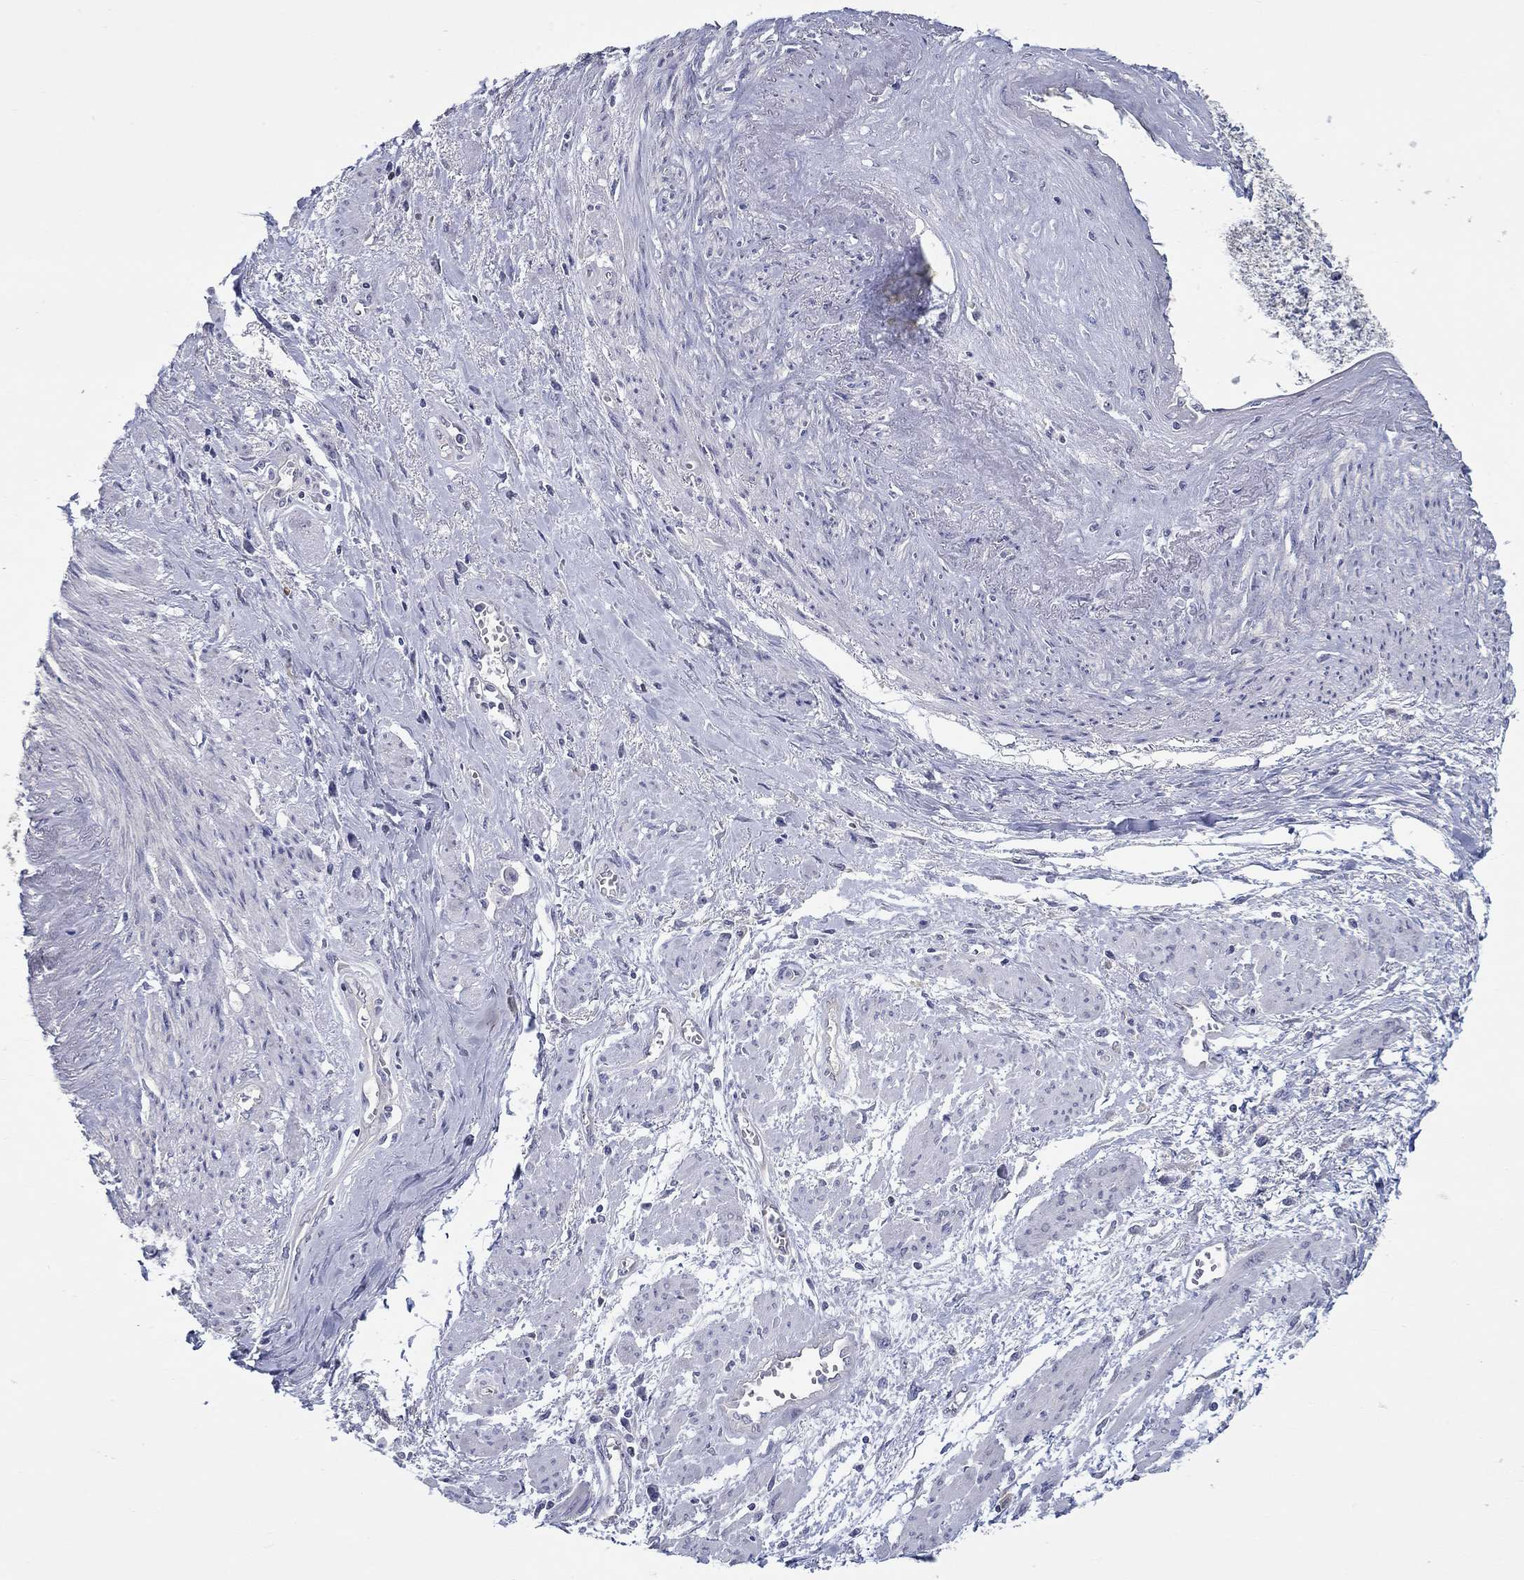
{"staining": {"intensity": "negative", "quantity": "none", "location": "none"}, "tissue": "cervical cancer", "cell_type": "Tumor cells", "image_type": "cancer", "snomed": [{"axis": "morphology", "description": "Squamous cell carcinoma, NOS"}, {"axis": "topography", "description": "Cervix"}], "caption": "IHC histopathology image of neoplastic tissue: human cervical squamous cell carcinoma stained with DAB (3,3'-diaminobenzidine) exhibits no significant protein expression in tumor cells. The staining is performed using DAB brown chromogen with nuclei counter-stained in using hematoxylin.", "gene": "ERMP1", "patient": {"sex": "female", "age": 58}}